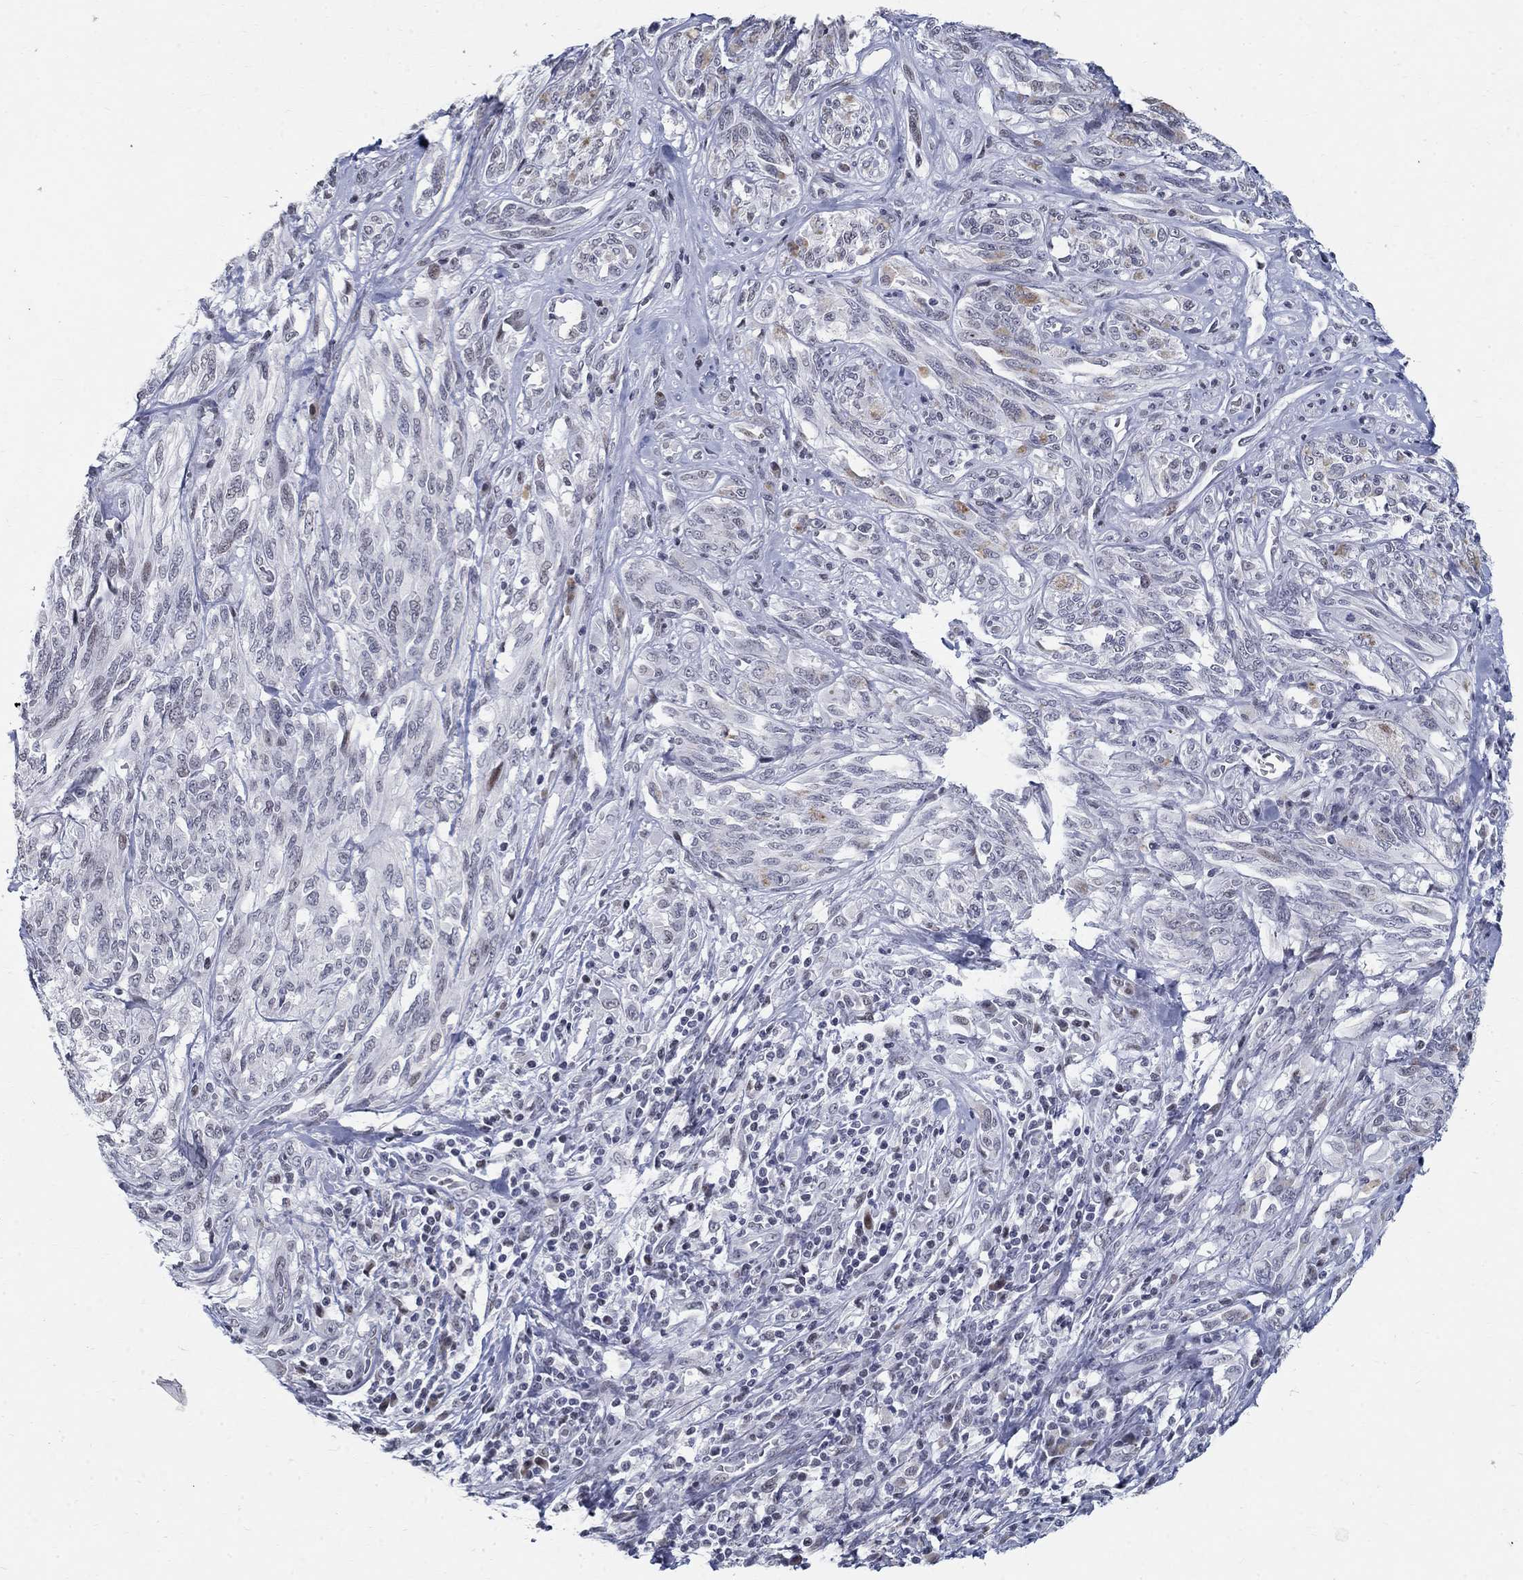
{"staining": {"intensity": "negative", "quantity": "none", "location": "none"}, "tissue": "melanoma", "cell_type": "Tumor cells", "image_type": "cancer", "snomed": [{"axis": "morphology", "description": "Malignant melanoma, NOS"}, {"axis": "topography", "description": "Skin"}], "caption": "Tumor cells show no significant expression in malignant melanoma. Brightfield microscopy of immunohistochemistry (IHC) stained with DAB (brown) and hematoxylin (blue), captured at high magnification.", "gene": "BHLHE22", "patient": {"sex": "female", "age": 91}}